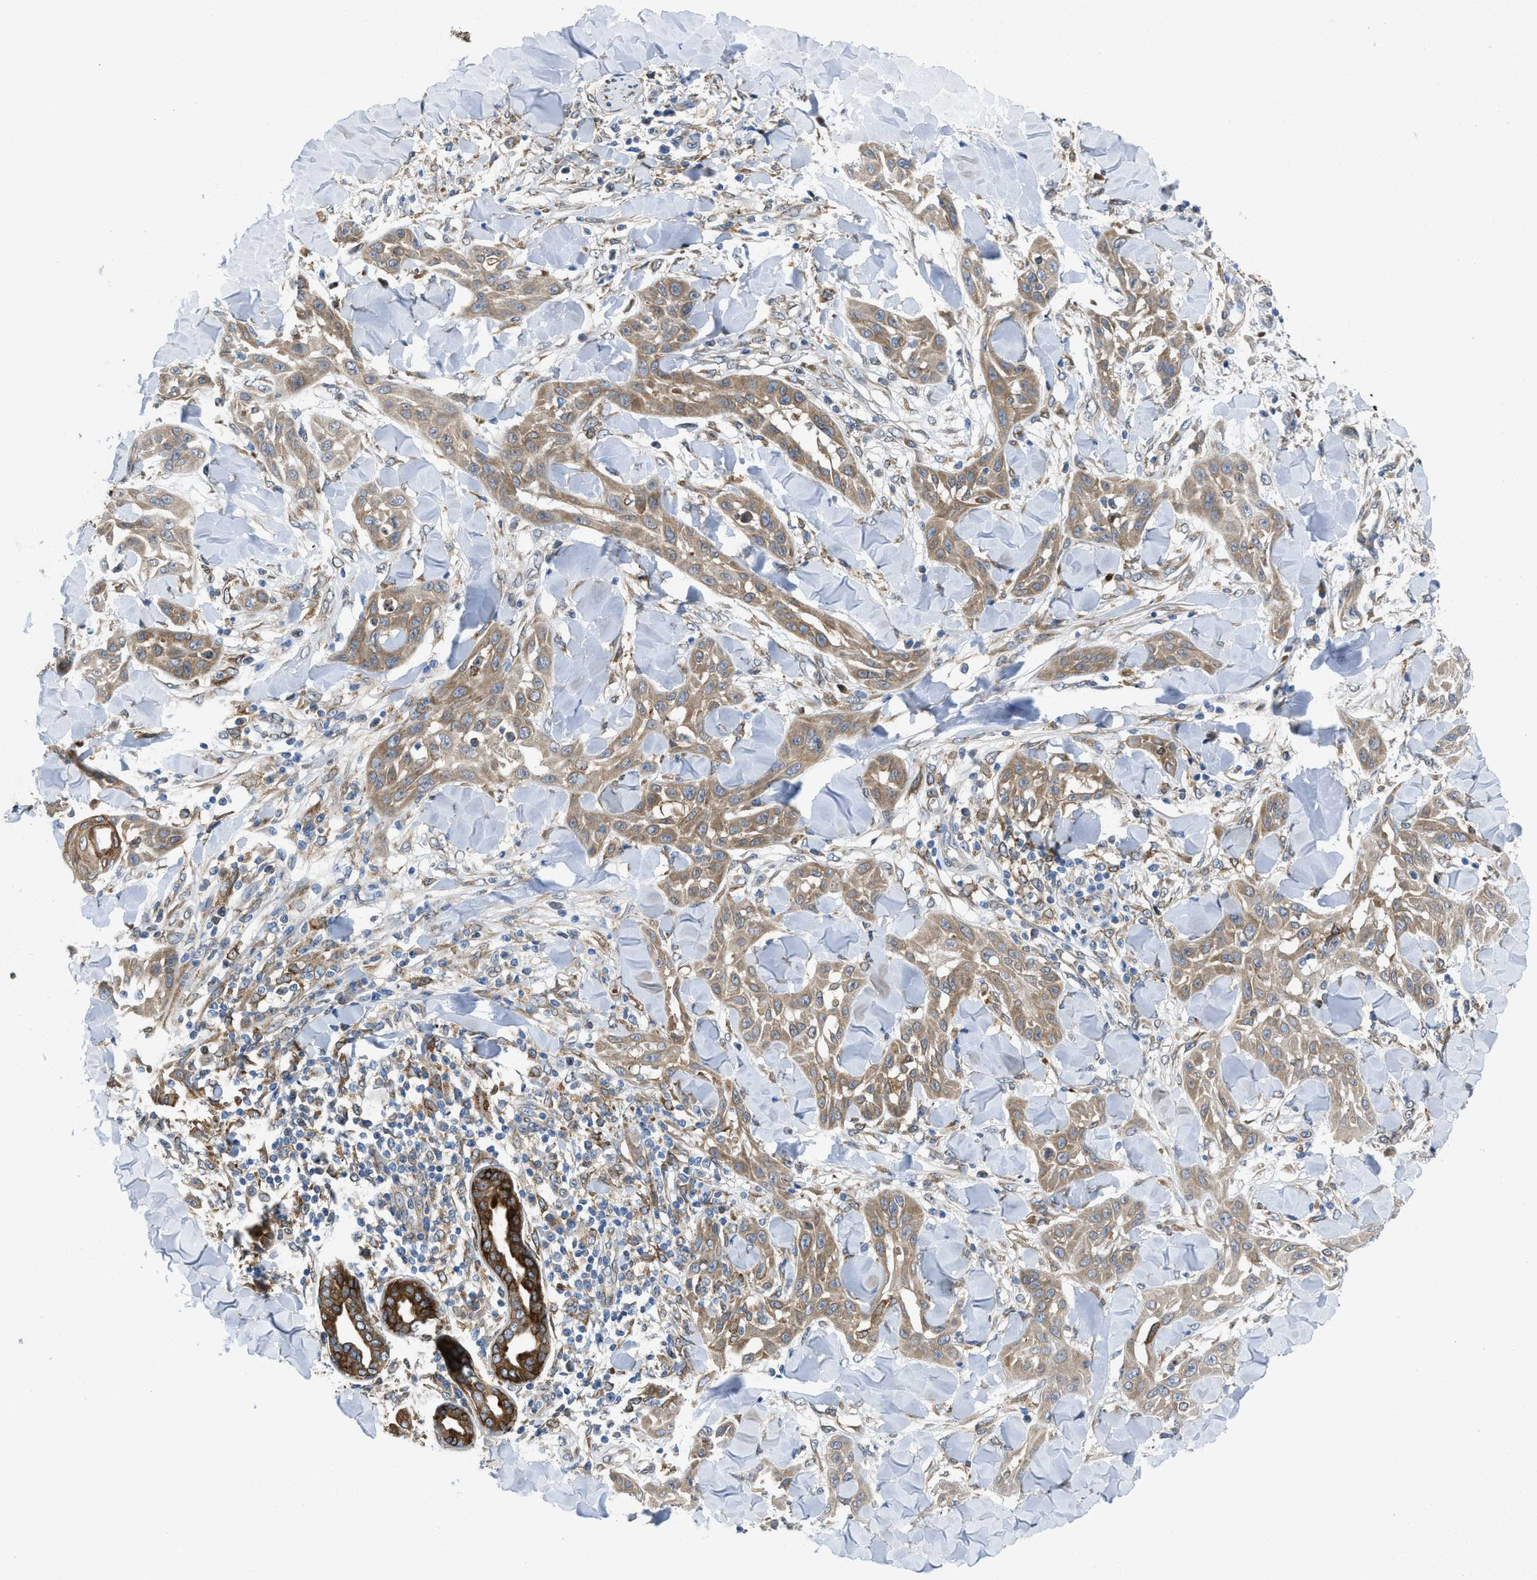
{"staining": {"intensity": "weak", "quantity": ">75%", "location": "cytoplasmic/membranous"}, "tissue": "skin cancer", "cell_type": "Tumor cells", "image_type": "cancer", "snomed": [{"axis": "morphology", "description": "Squamous cell carcinoma, NOS"}, {"axis": "topography", "description": "Skin"}], "caption": "Weak cytoplasmic/membranous expression for a protein is appreciated in approximately >75% of tumor cells of skin cancer using immunohistochemistry.", "gene": "ERLIN2", "patient": {"sex": "male", "age": 24}}